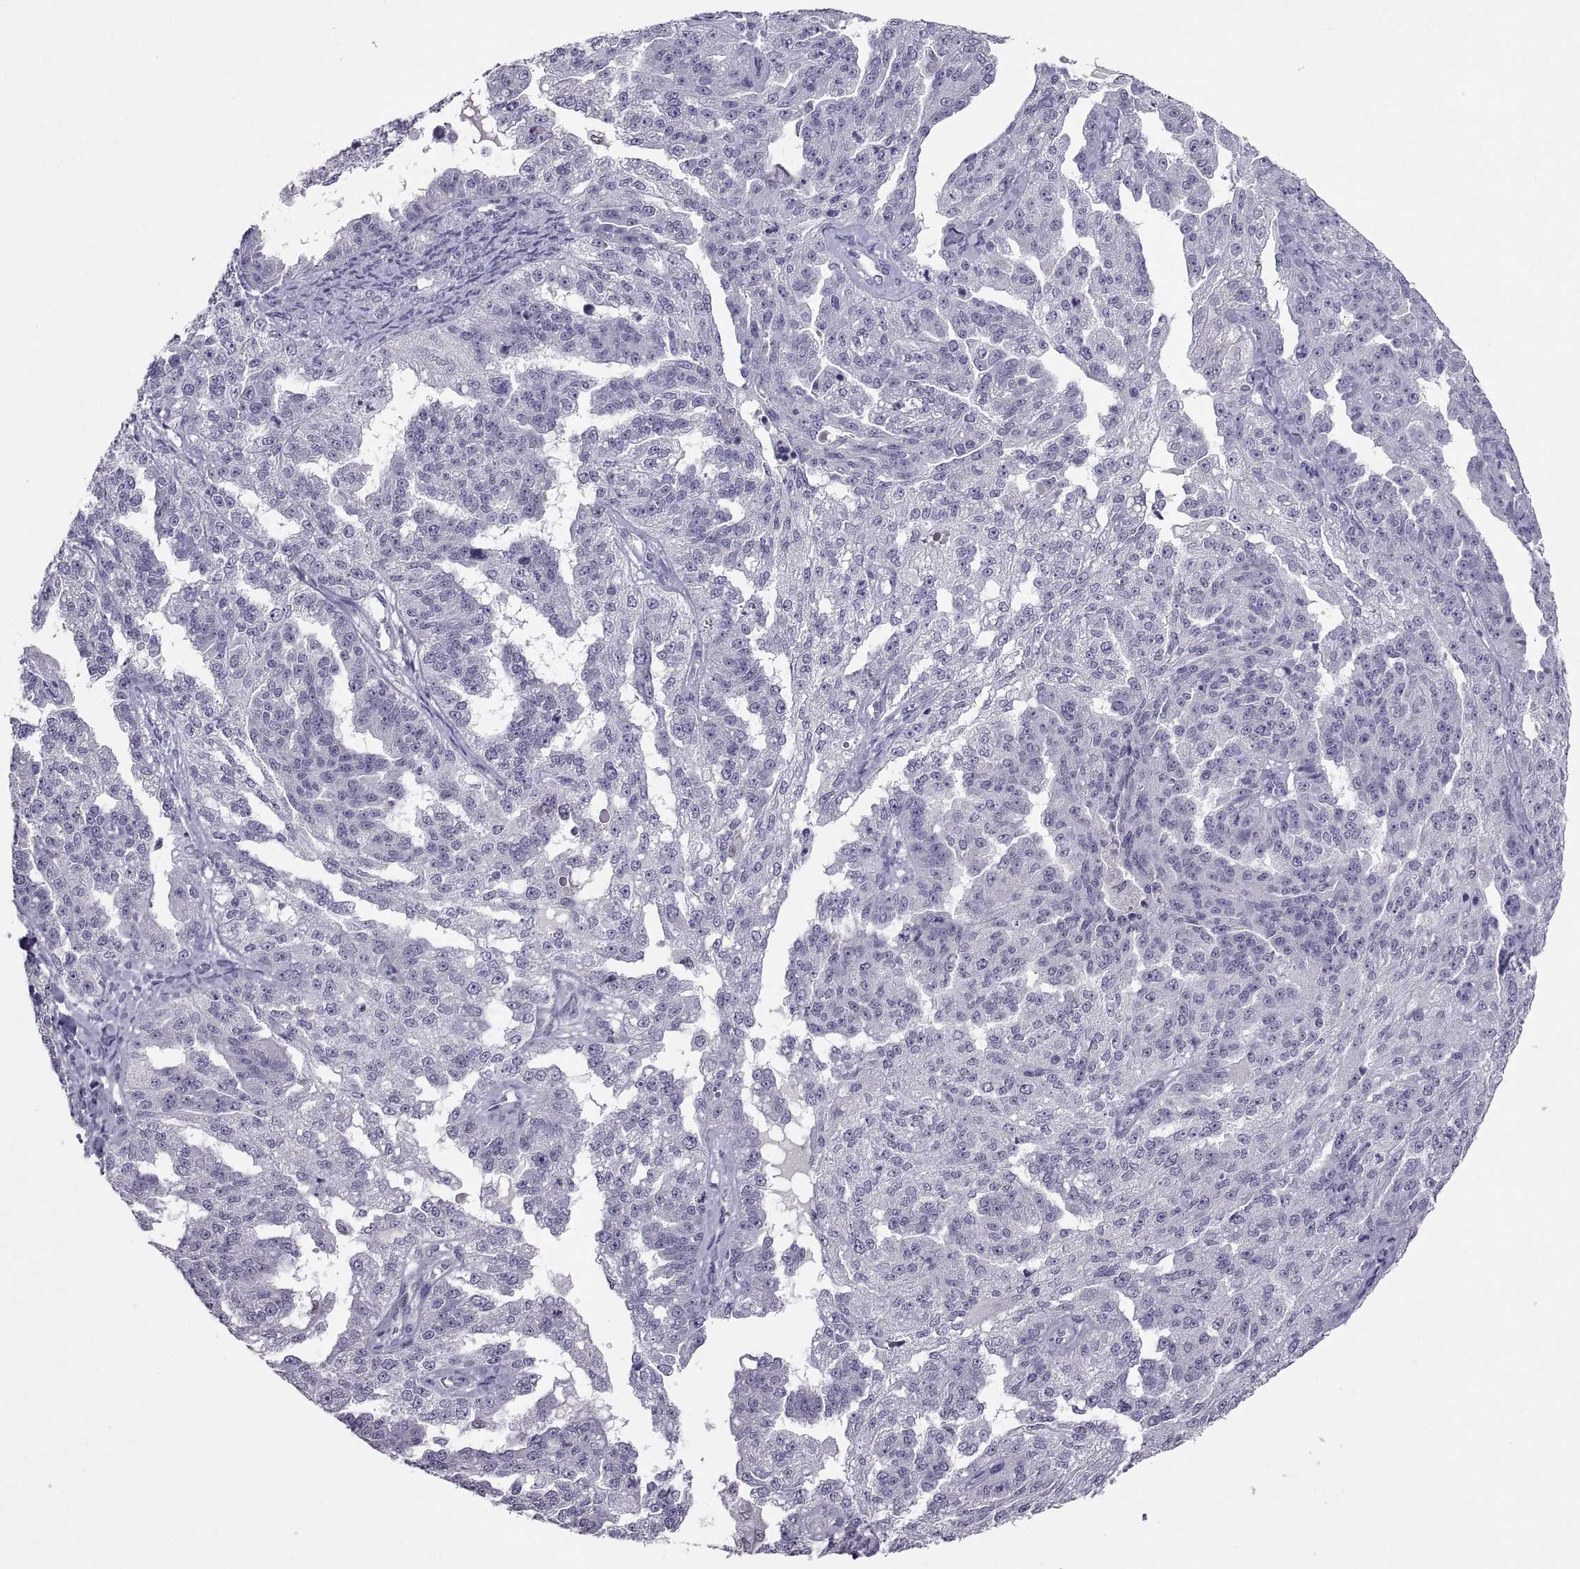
{"staining": {"intensity": "negative", "quantity": "none", "location": "none"}, "tissue": "ovarian cancer", "cell_type": "Tumor cells", "image_type": "cancer", "snomed": [{"axis": "morphology", "description": "Cystadenocarcinoma, serous, NOS"}, {"axis": "topography", "description": "Ovary"}], "caption": "Micrograph shows no significant protein positivity in tumor cells of serous cystadenocarcinoma (ovarian).", "gene": "SOX21", "patient": {"sex": "female", "age": 58}}